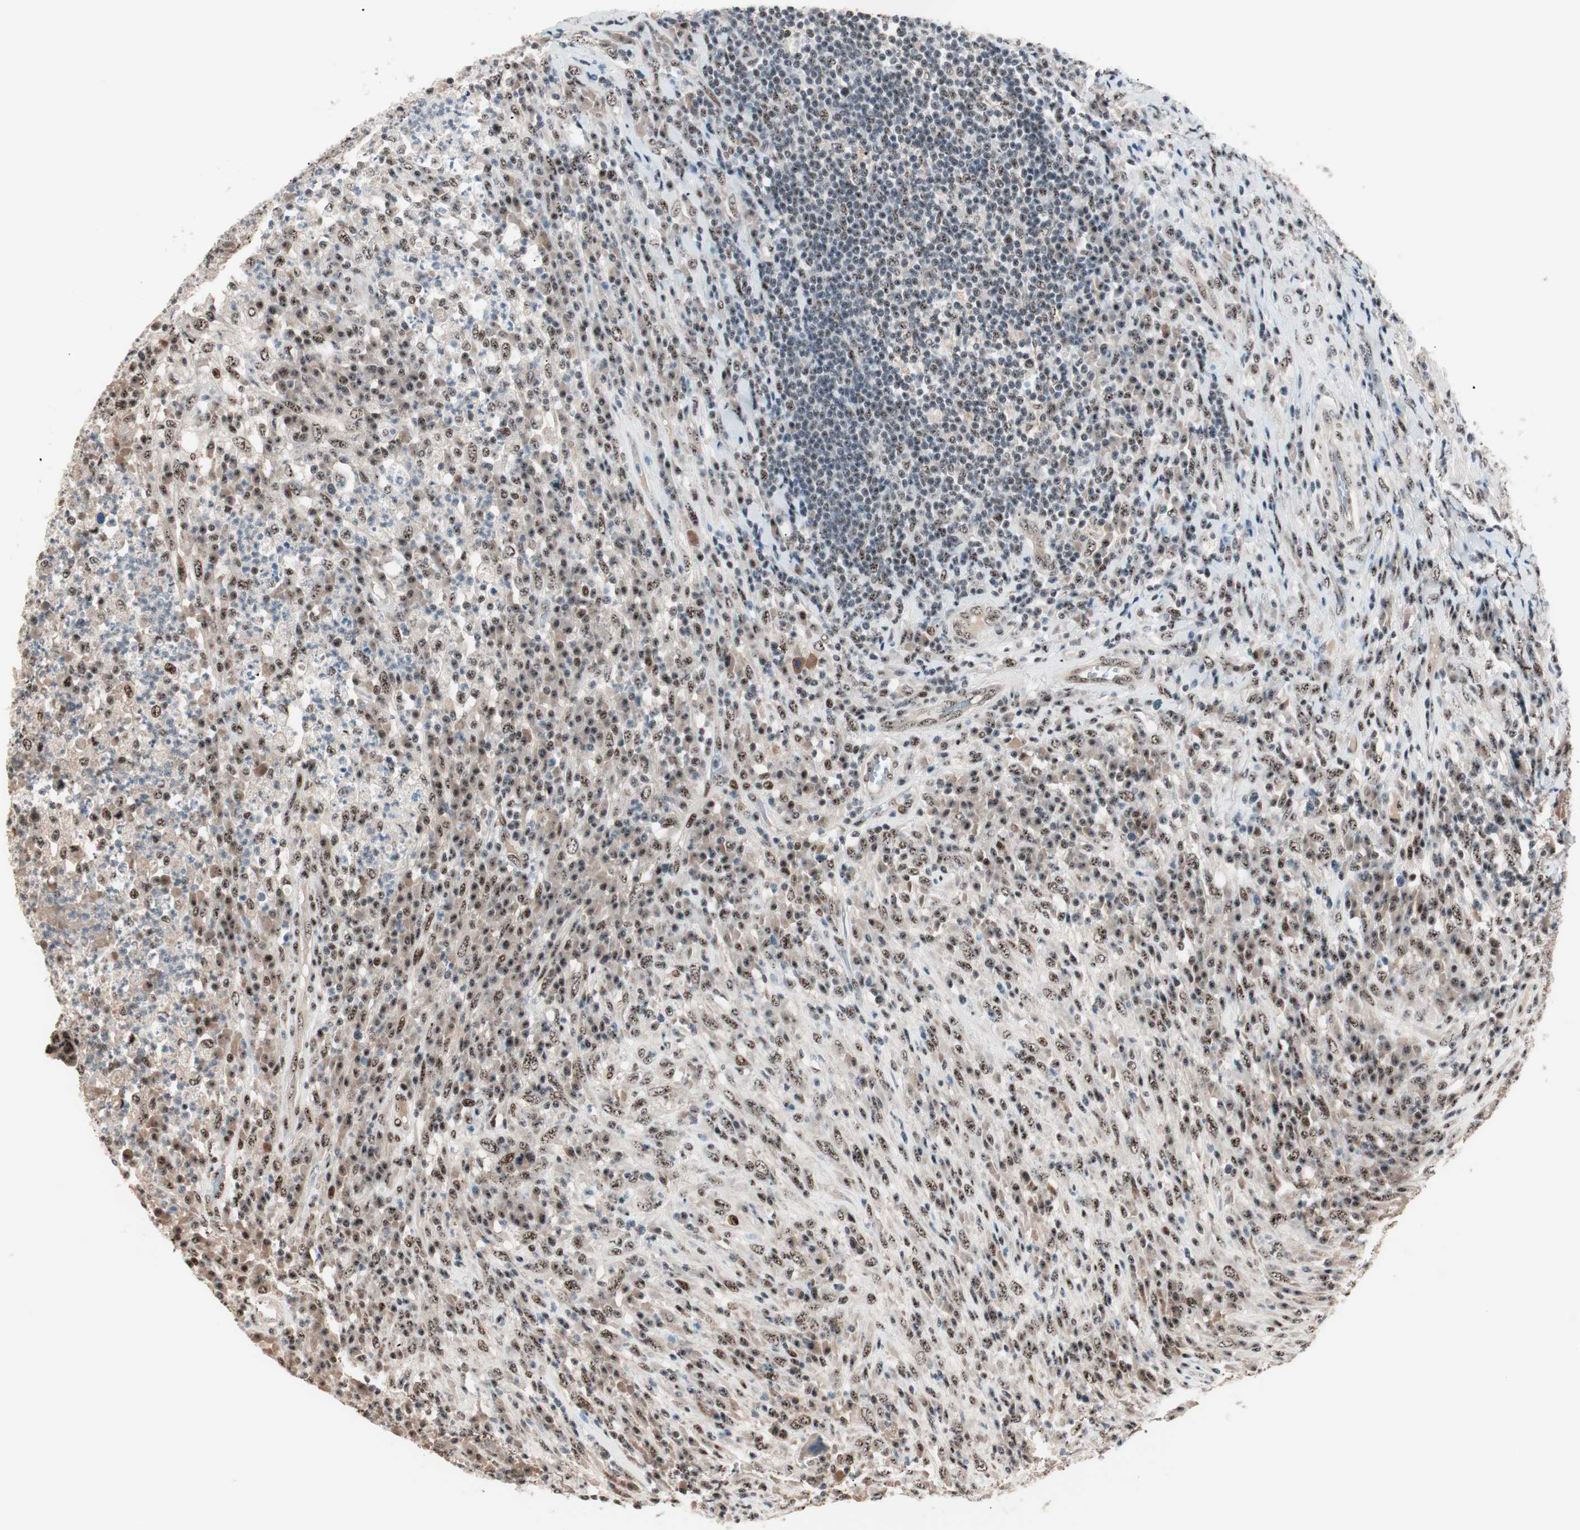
{"staining": {"intensity": "moderate", "quantity": "25%-75%", "location": "nuclear"}, "tissue": "testis cancer", "cell_type": "Tumor cells", "image_type": "cancer", "snomed": [{"axis": "morphology", "description": "Necrosis, NOS"}, {"axis": "morphology", "description": "Carcinoma, Embryonal, NOS"}, {"axis": "topography", "description": "Testis"}], "caption": "Immunohistochemistry (IHC) of human testis cancer exhibits medium levels of moderate nuclear staining in about 25%-75% of tumor cells.", "gene": "NR5A2", "patient": {"sex": "male", "age": 19}}